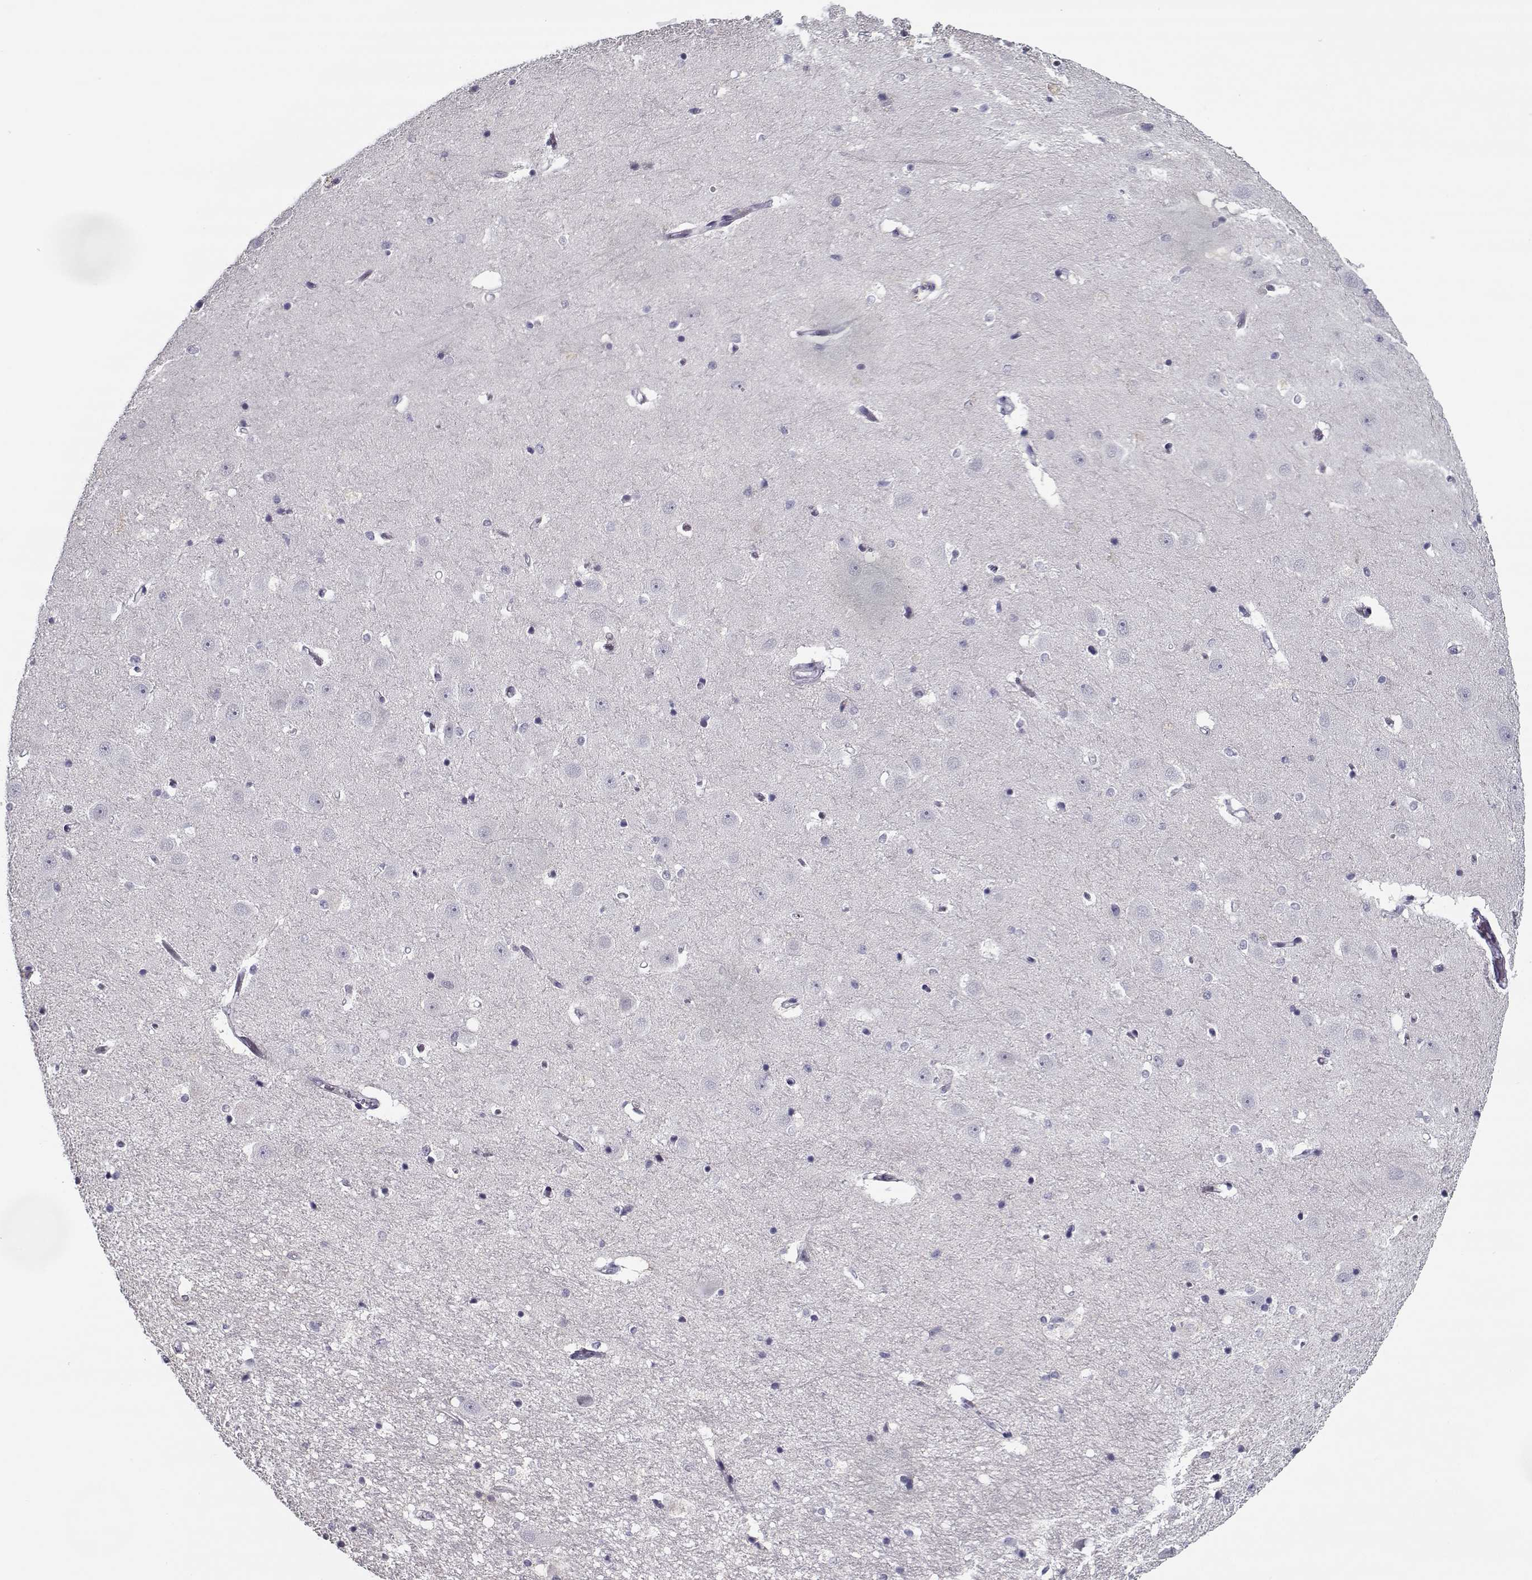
{"staining": {"intensity": "negative", "quantity": "none", "location": "none"}, "tissue": "hippocampus", "cell_type": "Glial cells", "image_type": "normal", "snomed": [{"axis": "morphology", "description": "Normal tissue, NOS"}, {"axis": "topography", "description": "Hippocampus"}], "caption": "Immunohistochemical staining of unremarkable hippocampus exhibits no significant expression in glial cells. (DAB immunohistochemistry visualized using brightfield microscopy, high magnification).", "gene": "RNF32", "patient": {"sex": "male", "age": 44}}